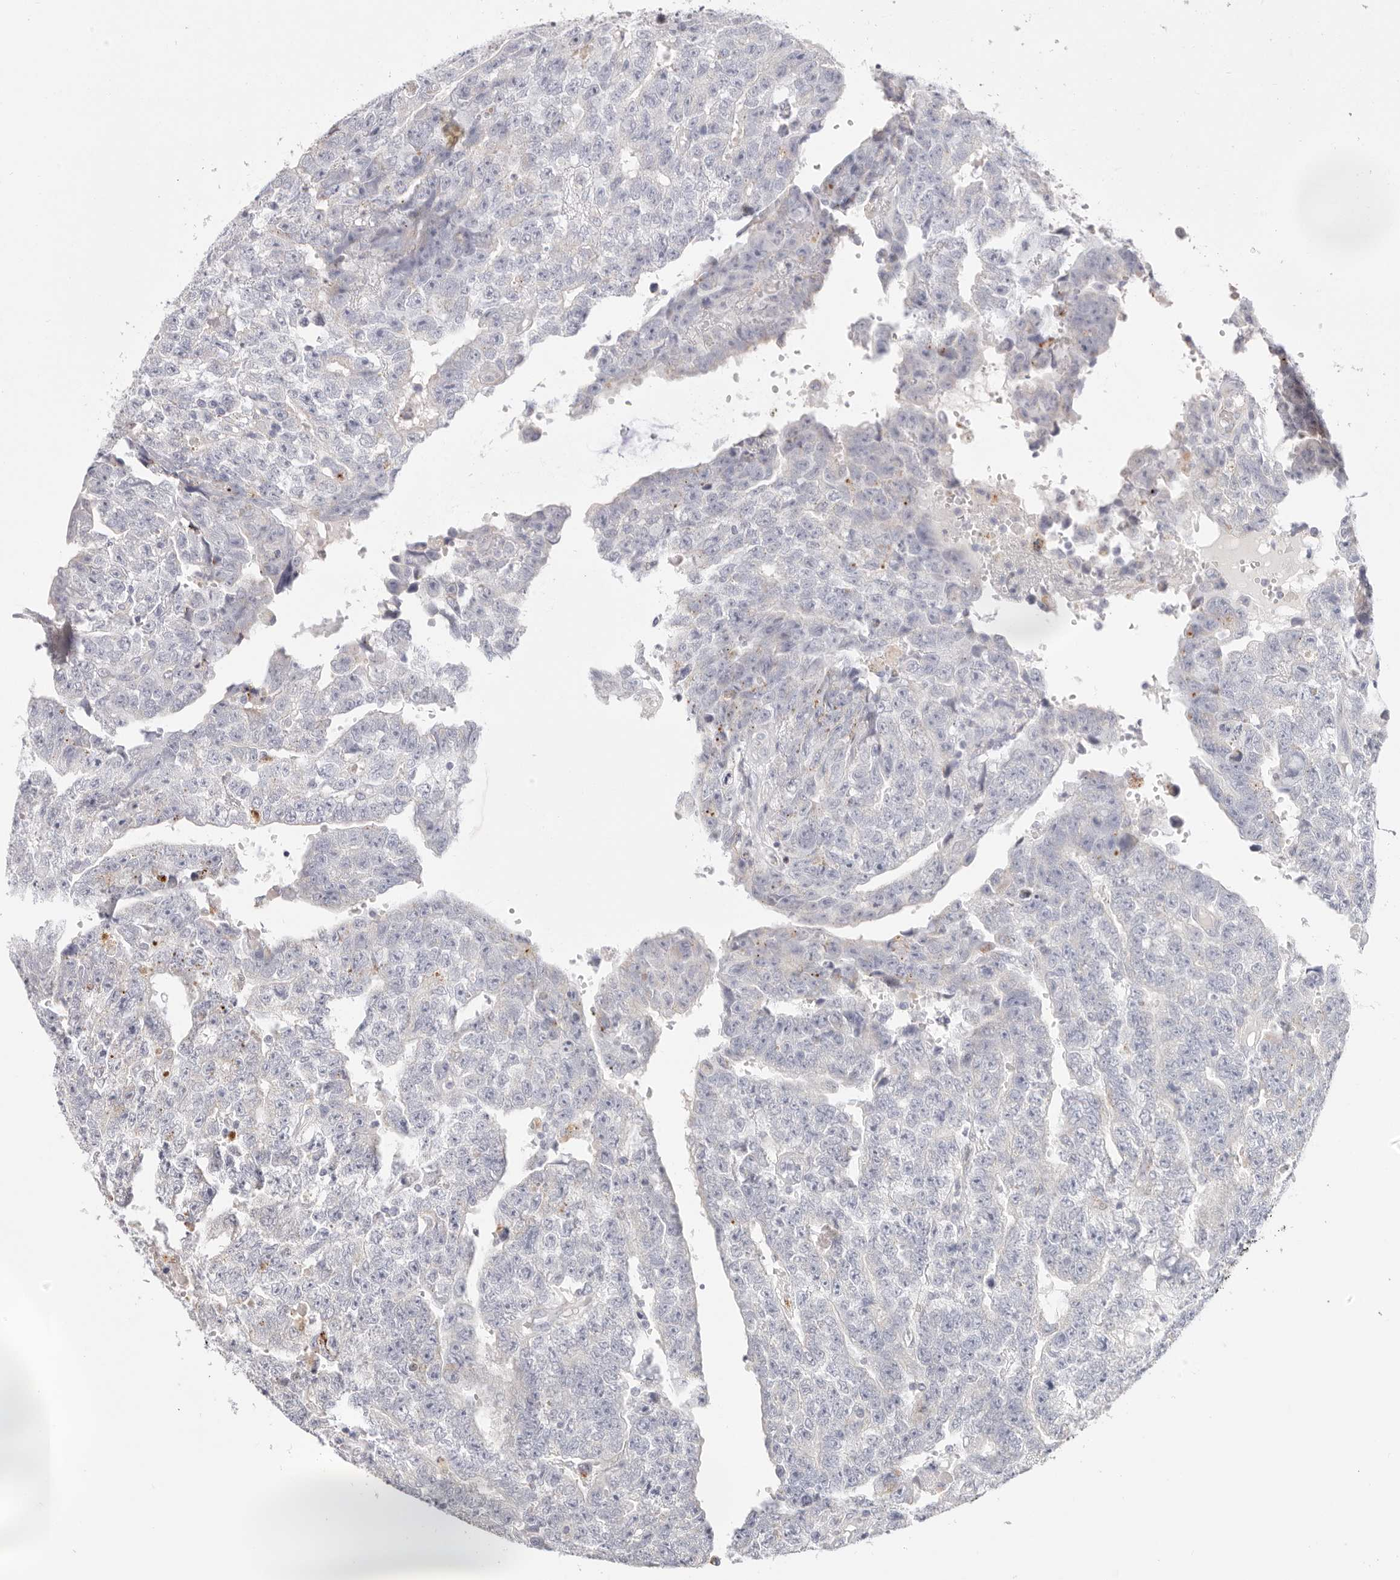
{"staining": {"intensity": "negative", "quantity": "none", "location": "none"}, "tissue": "testis cancer", "cell_type": "Tumor cells", "image_type": "cancer", "snomed": [{"axis": "morphology", "description": "Carcinoma, Embryonal, NOS"}, {"axis": "topography", "description": "Testis"}], "caption": "Immunohistochemistry micrograph of neoplastic tissue: embryonal carcinoma (testis) stained with DAB (3,3'-diaminobenzidine) displays no significant protein positivity in tumor cells.", "gene": "STKLD1", "patient": {"sex": "male", "age": 25}}